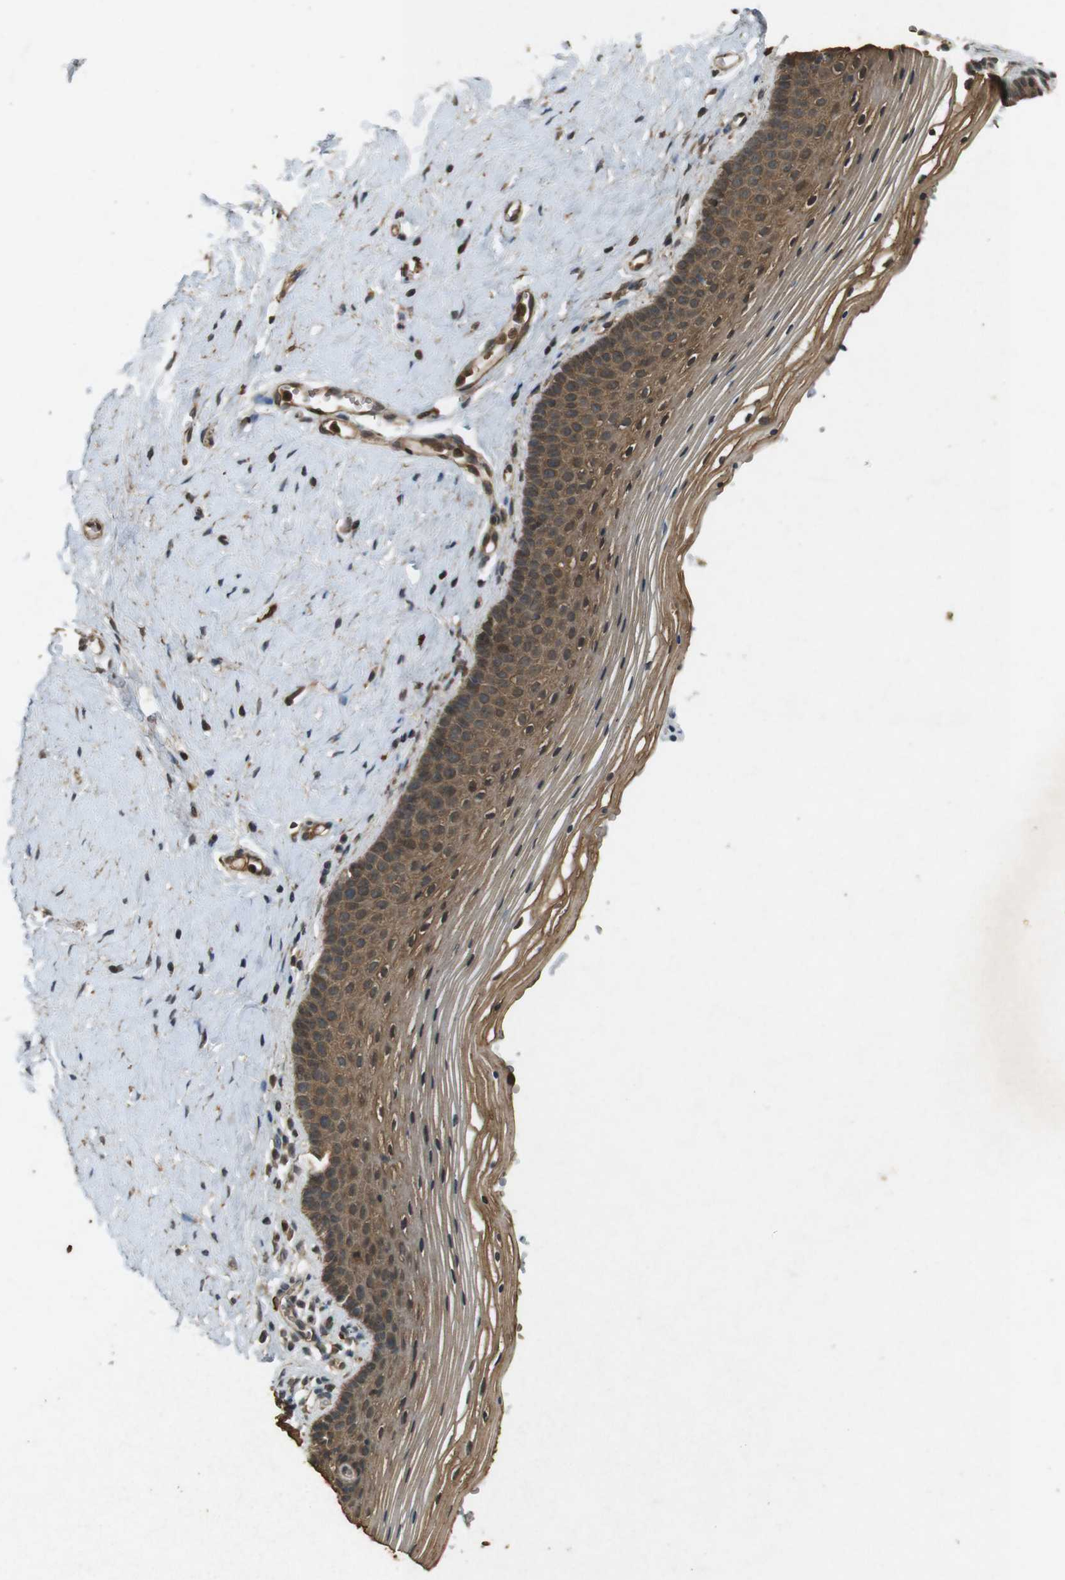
{"staining": {"intensity": "moderate", "quantity": ">75%", "location": "cytoplasmic/membranous"}, "tissue": "vagina", "cell_type": "Squamous epithelial cells", "image_type": "normal", "snomed": [{"axis": "morphology", "description": "Normal tissue, NOS"}, {"axis": "topography", "description": "Vagina"}], "caption": "Protein staining of normal vagina demonstrates moderate cytoplasmic/membranous positivity in approximately >75% of squamous epithelial cells. The protein is shown in brown color, while the nuclei are stained blue.", "gene": "TAP1", "patient": {"sex": "female", "age": 32}}